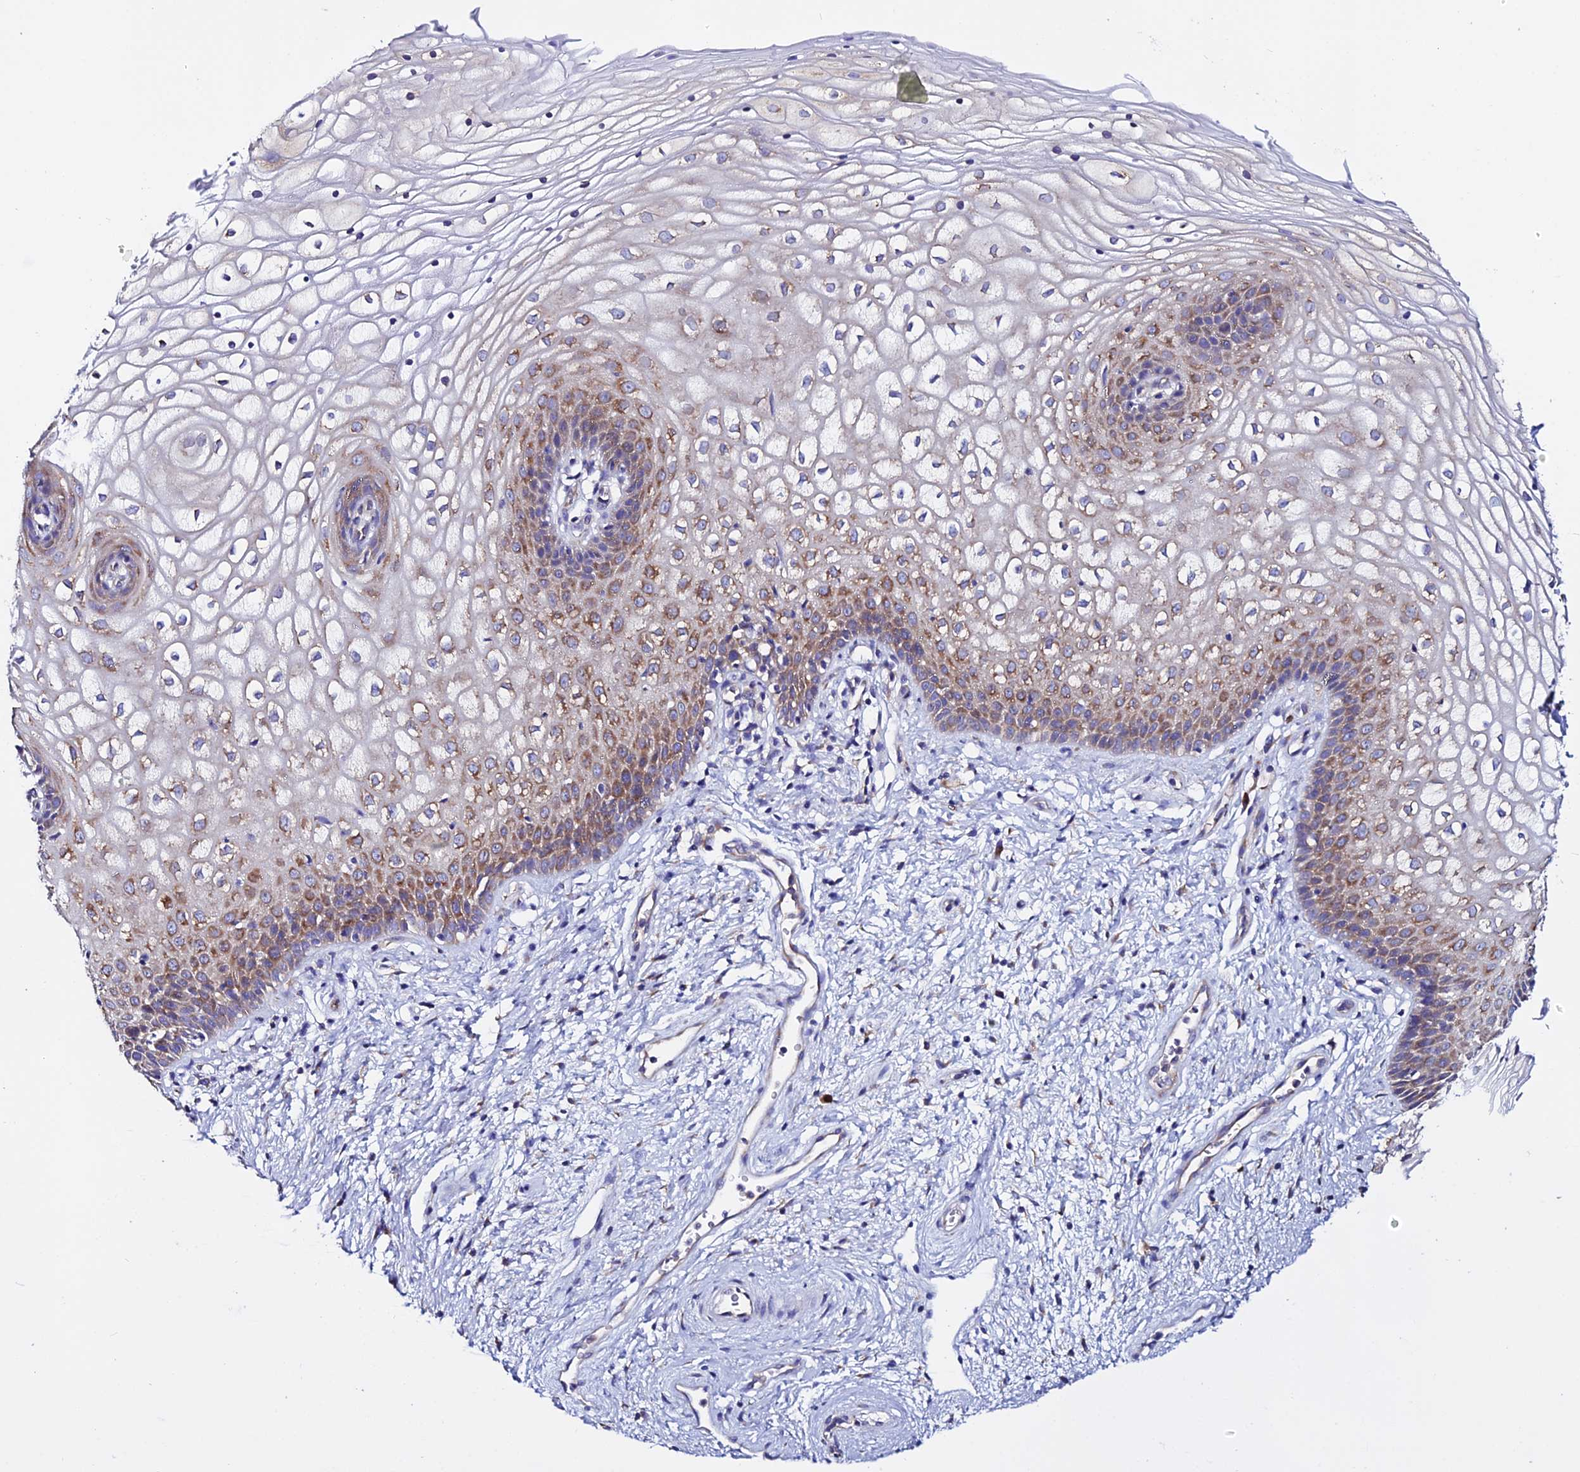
{"staining": {"intensity": "moderate", "quantity": ">75%", "location": "cytoplasmic/membranous"}, "tissue": "vagina", "cell_type": "Squamous epithelial cells", "image_type": "normal", "snomed": [{"axis": "morphology", "description": "Normal tissue, NOS"}, {"axis": "topography", "description": "Vagina"}], "caption": "Immunohistochemistry histopathology image of normal vagina stained for a protein (brown), which exhibits medium levels of moderate cytoplasmic/membranous positivity in about >75% of squamous epithelial cells.", "gene": "EEF1G", "patient": {"sex": "female", "age": 34}}